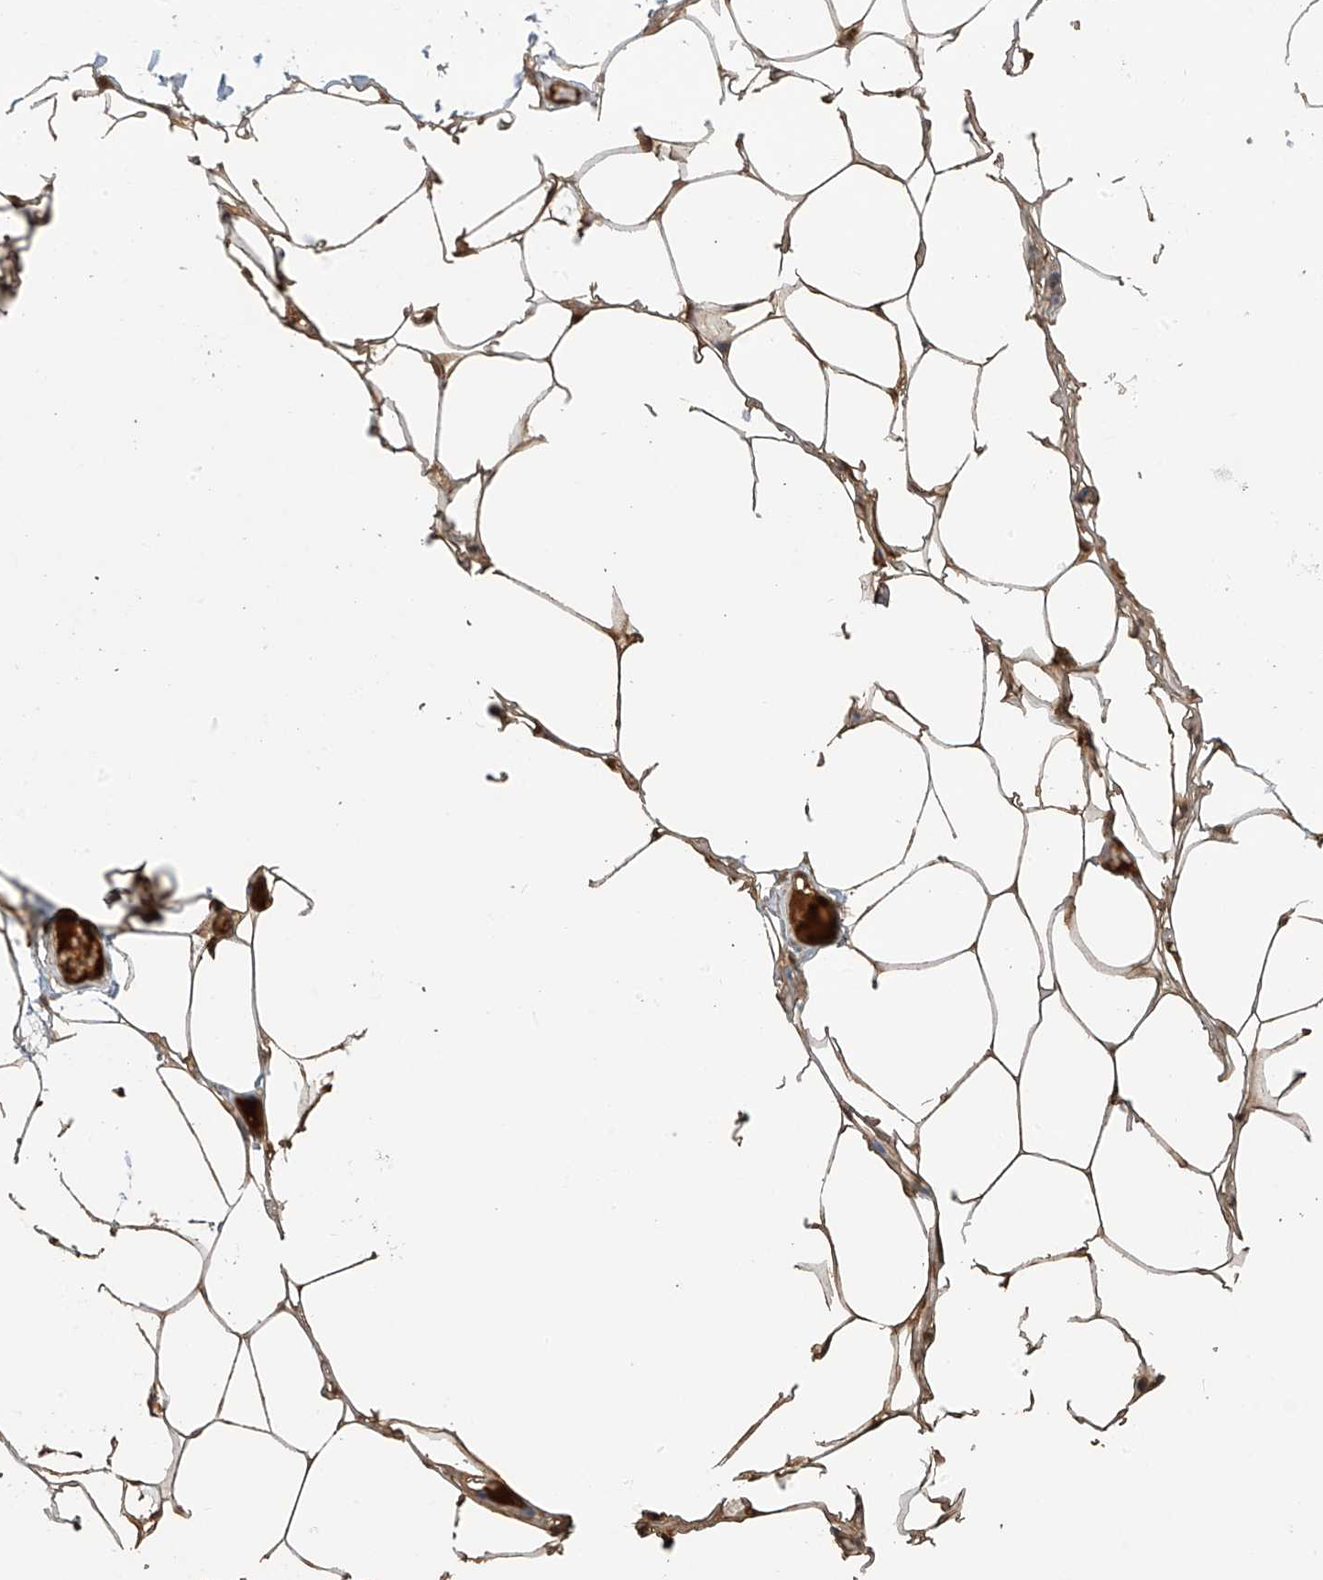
{"staining": {"intensity": "moderate", "quantity": ">75%", "location": "cytoplasmic/membranous"}, "tissue": "adipose tissue", "cell_type": "Adipocytes", "image_type": "normal", "snomed": [{"axis": "morphology", "description": "Normal tissue, NOS"}, {"axis": "topography", "description": "Breast"}], "caption": "This is an image of IHC staining of unremarkable adipose tissue, which shows moderate expression in the cytoplasmic/membranous of adipocytes.", "gene": "SLFN14", "patient": {"sex": "female", "age": 23}}